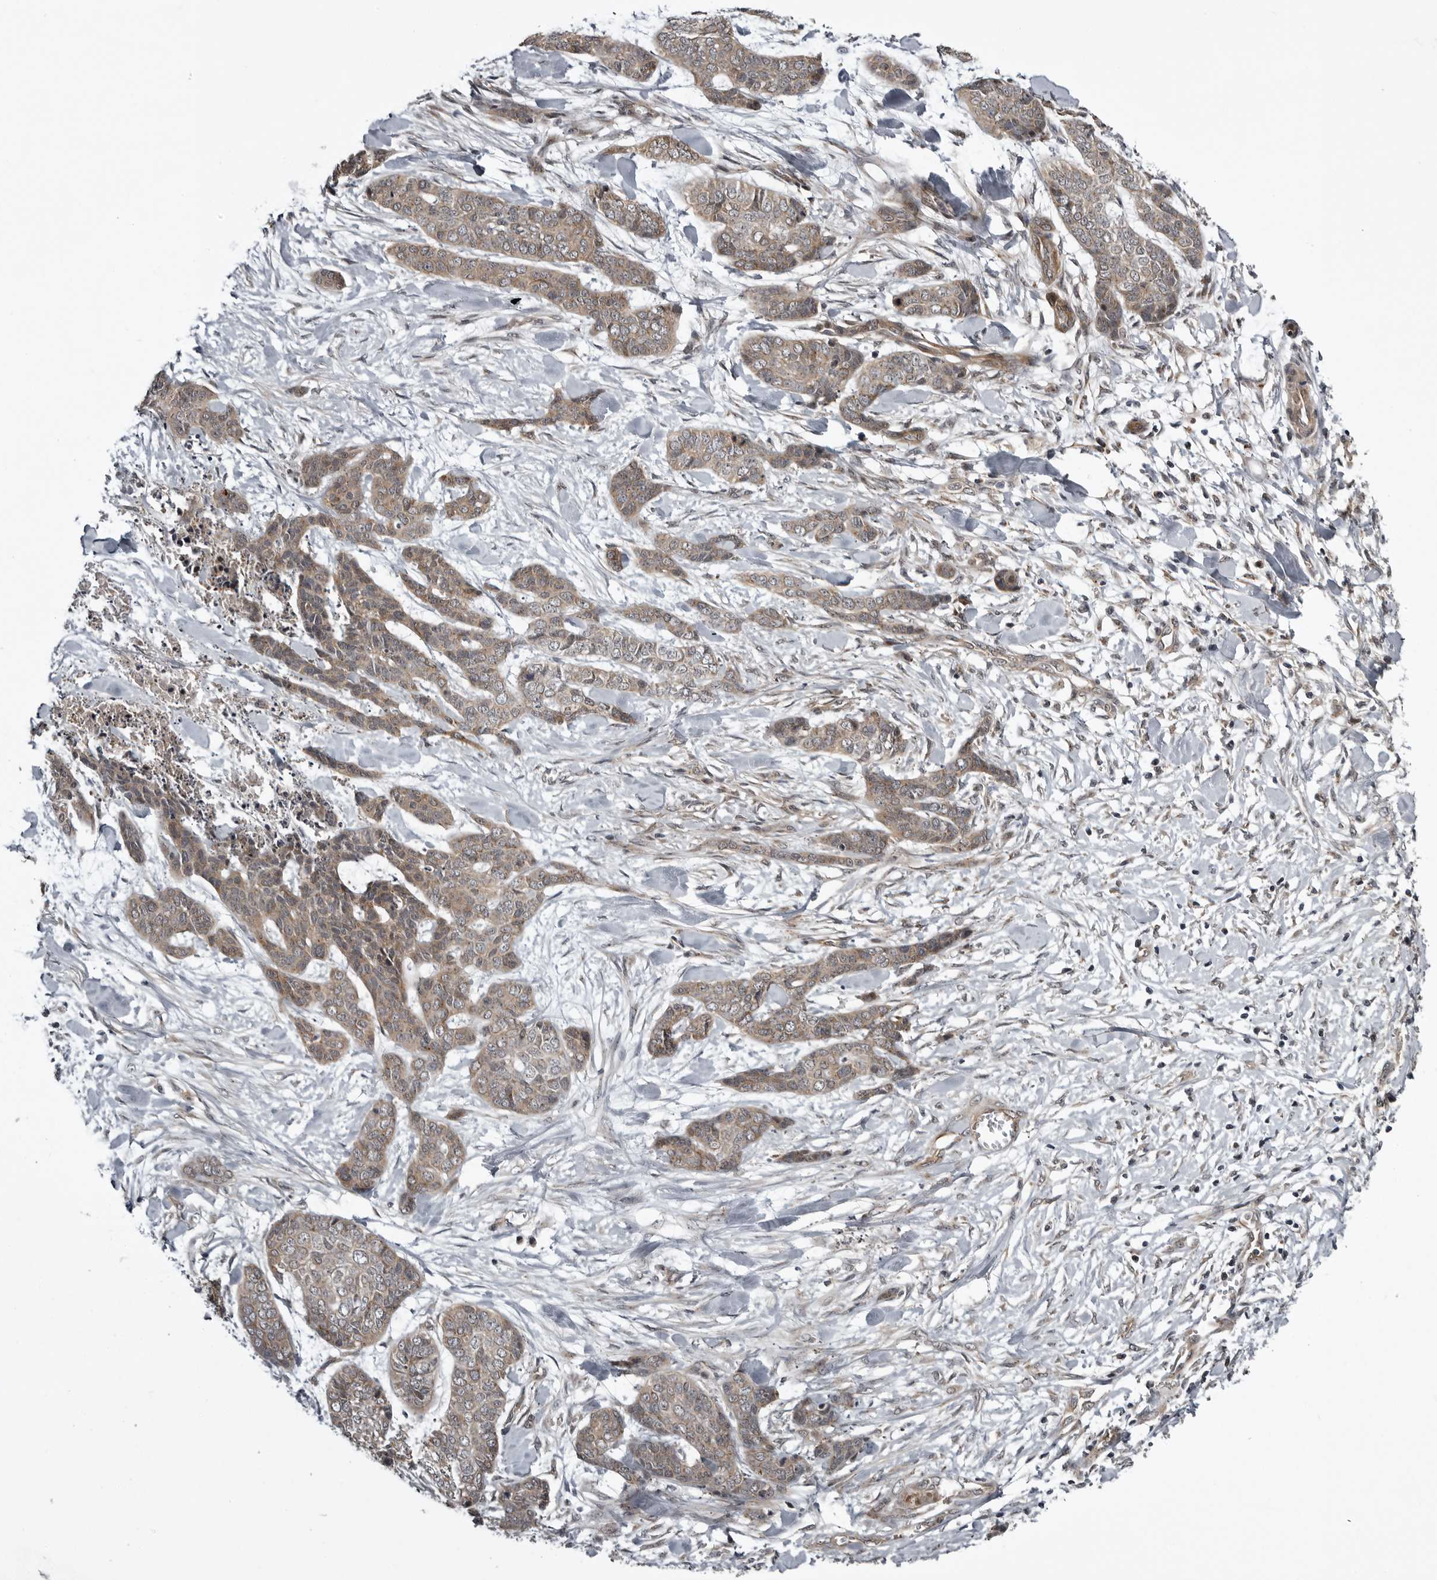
{"staining": {"intensity": "moderate", "quantity": ">75%", "location": "cytoplasmic/membranous"}, "tissue": "skin cancer", "cell_type": "Tumor cells", "image_type": "cancer", "snomed": [{"axis": "morphology", "description": "Basal cell carcinoma"}, {"axis": "topography", "description": "Skin"}], "caption": "Immunohistochemical staining of human basal cell carcinoma (skin) demonstrates medium levels of moderate cytoplasmic/membranous protein expression in approximately >75% of tumor cells. (Stains: DAB in brown, nuclei in blue, Microscopy: brightfield microscopy at high magnification).", "gene": "SNX16", "patient": {"sex": "female", "age": 64}}